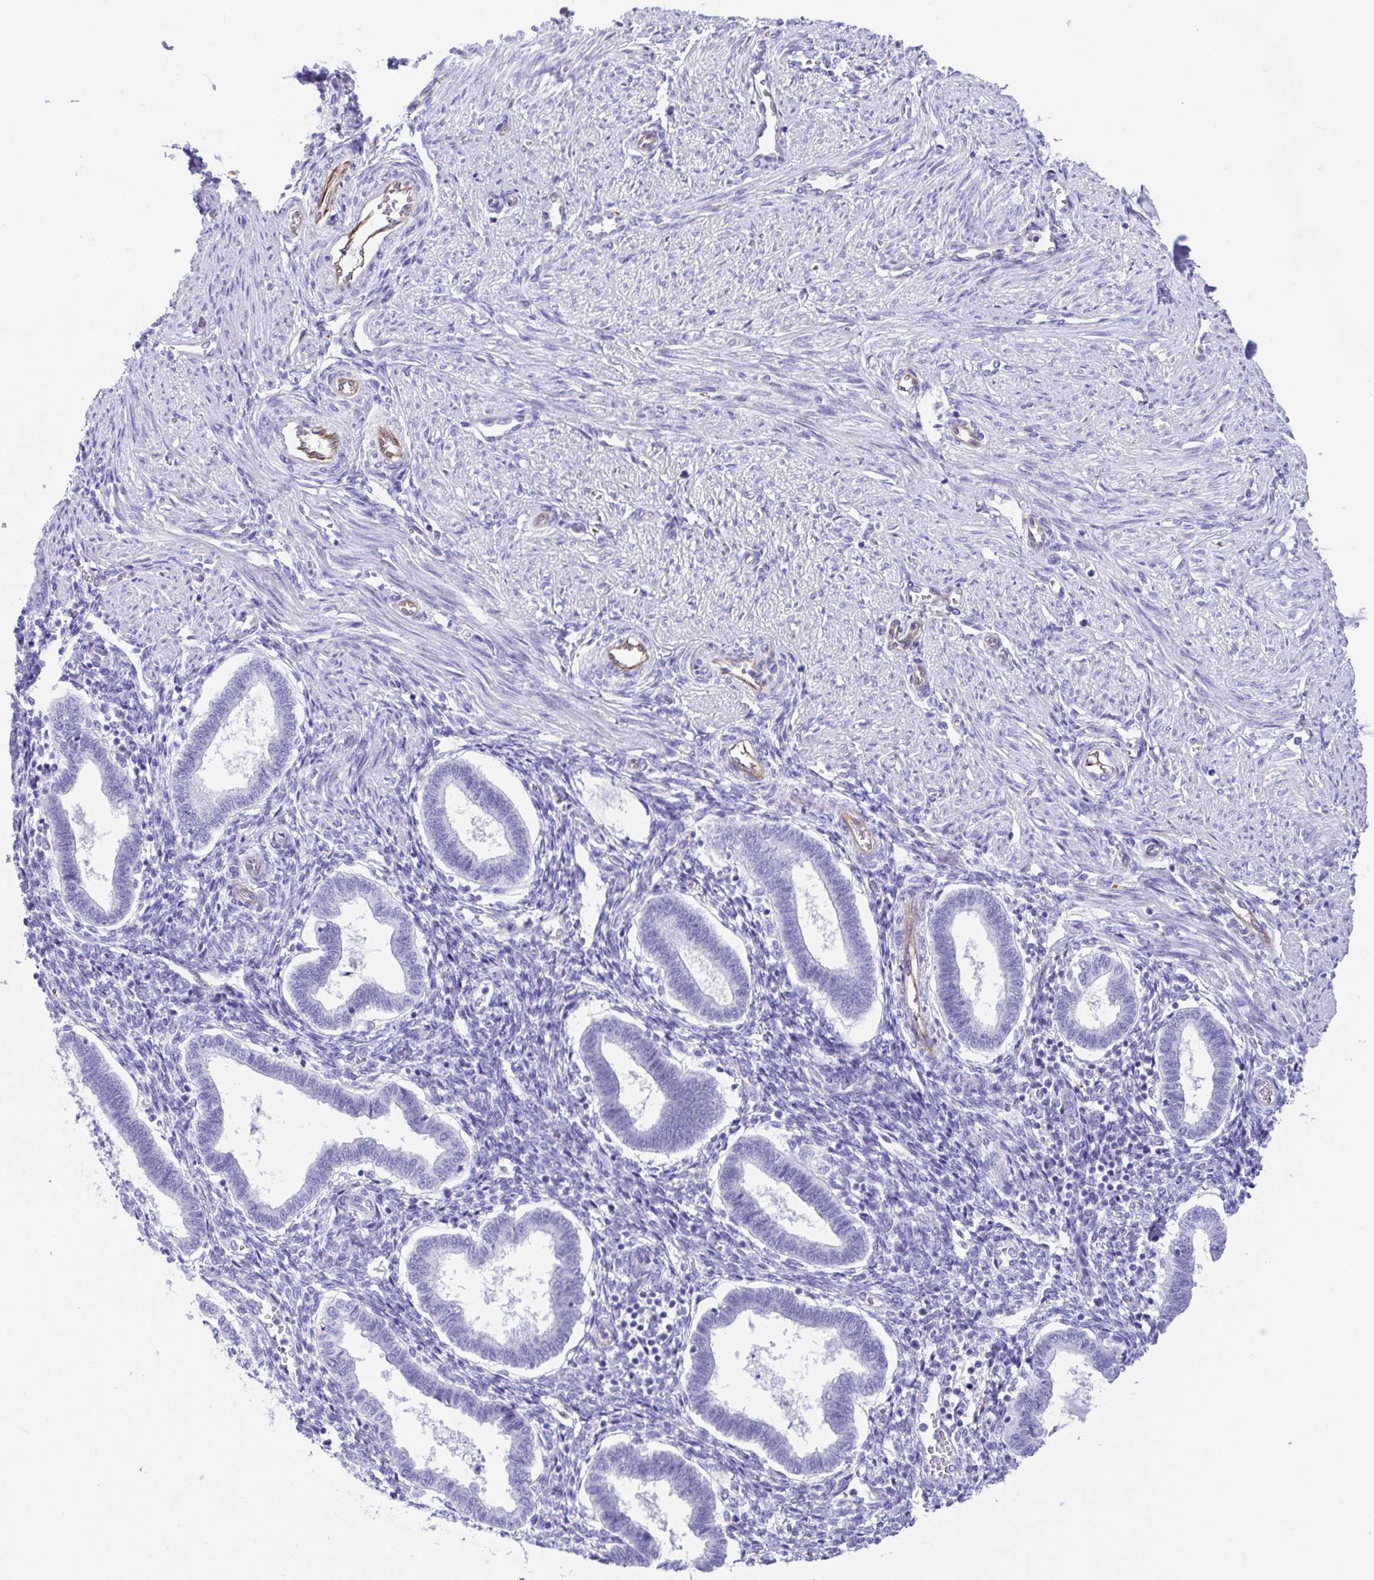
{"staining": {"intensity": "negative", "quantity": "none", "location": "none"}, "tissue": "endometrium", "cell_type": "Cells in endometrial stroma", "image_type": "normal", "snomed": [{"axis": "morphology", "description": "Normal tissue, NOS"}, {"axis": "topography", "description": "Endometrium"}], "caption": "DAB (3,3'-diaminobenzidine) immunohistochemical staining of benign endometrium exhibits no significant staining in cells in endometrial stroma.", "gene": "FAM107A", "patient": {"sex": "female", "age": 24}}